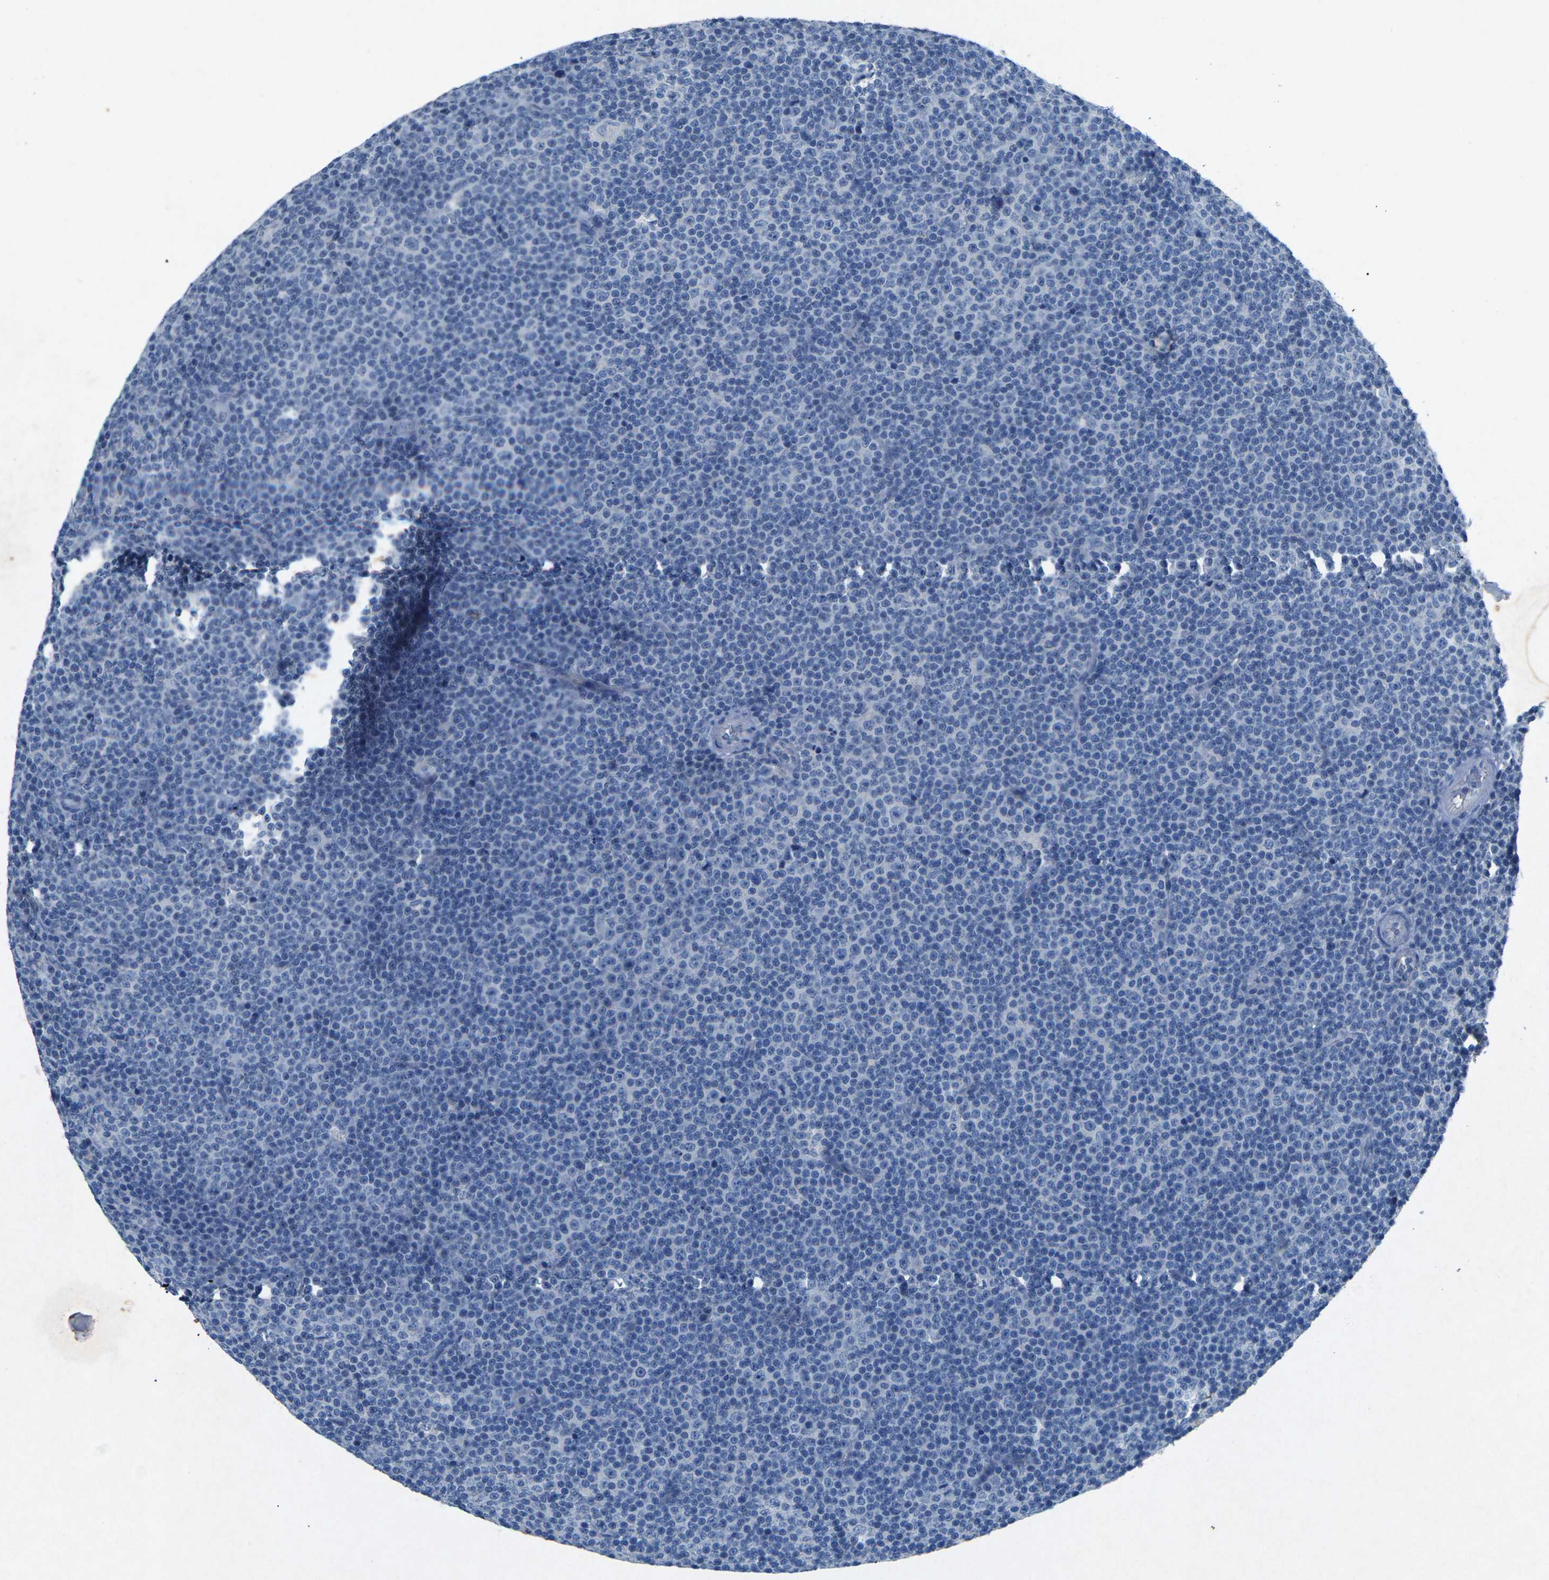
{"staining": {"intensity": "negative", "quantity": "none", "location": "none"}, "tissue": "lymphoma", "cell_type": "Tumor cells", "image_type": "cancer", "snomed": [{"axis": "morphology", "description": "Malignant lymphoma, non-Hodgkin's type, Low grade"}, {"axis": "topography", "description": "Lymph node"}], "caption": "DAB immunohistochemical staining of malignant lymphoma, non-Hodgkin's type (low-grade) displays no significant staining in tumor cells. (DAB (3,3'-diaminobenzidine) IHC, high magnification).", "gene": "PLG", "patient": {"sex": "female", "age": 67}}